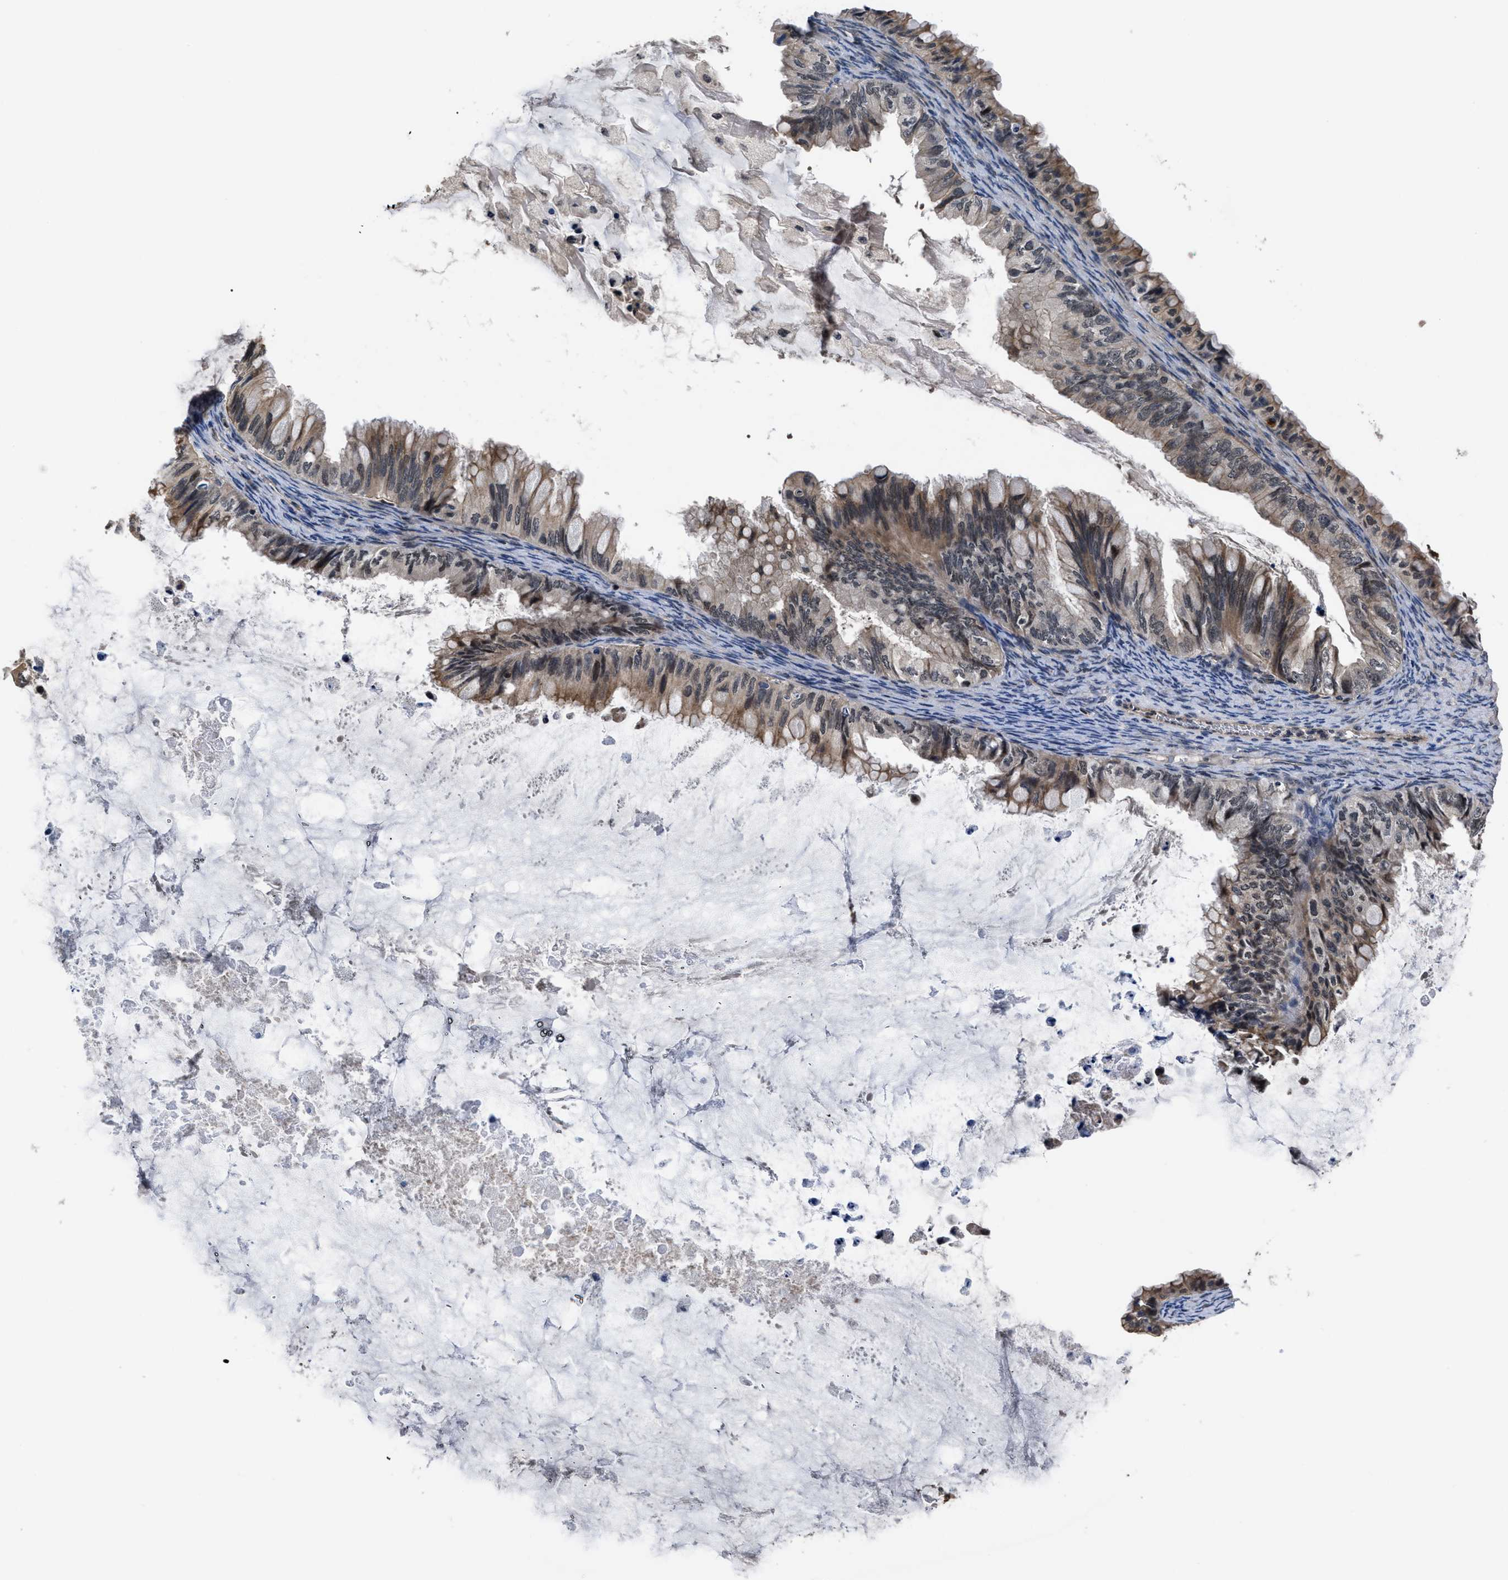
{"staining": {"intensity": "weak", "quantity": ">75%", "location": "cytoplasmic/membranous"}, "tissue": "ovarian cancer", "cell_type": "Tumor cells", "image_type": "cancer", "snomed": [{"axis": "morphology", "description": "Cystadenocarcinoma, mucinous, NOS"}, {"axis": "topography", "description": "Ovary"}], "caption": "An IHC photomicrograph of neoplastic tissue is shown. Protein staining in brown labels weak cytoplasmic/membranous positivity in ovarian cancer (mucinous cystadenocarcinoma) within tumor cells. Immunohistochemistry stains the protein of interest in brown and the nuclei are stained blue.", "gene": "DNAJC14", "patient": {"sex": "female", "age": 80}}